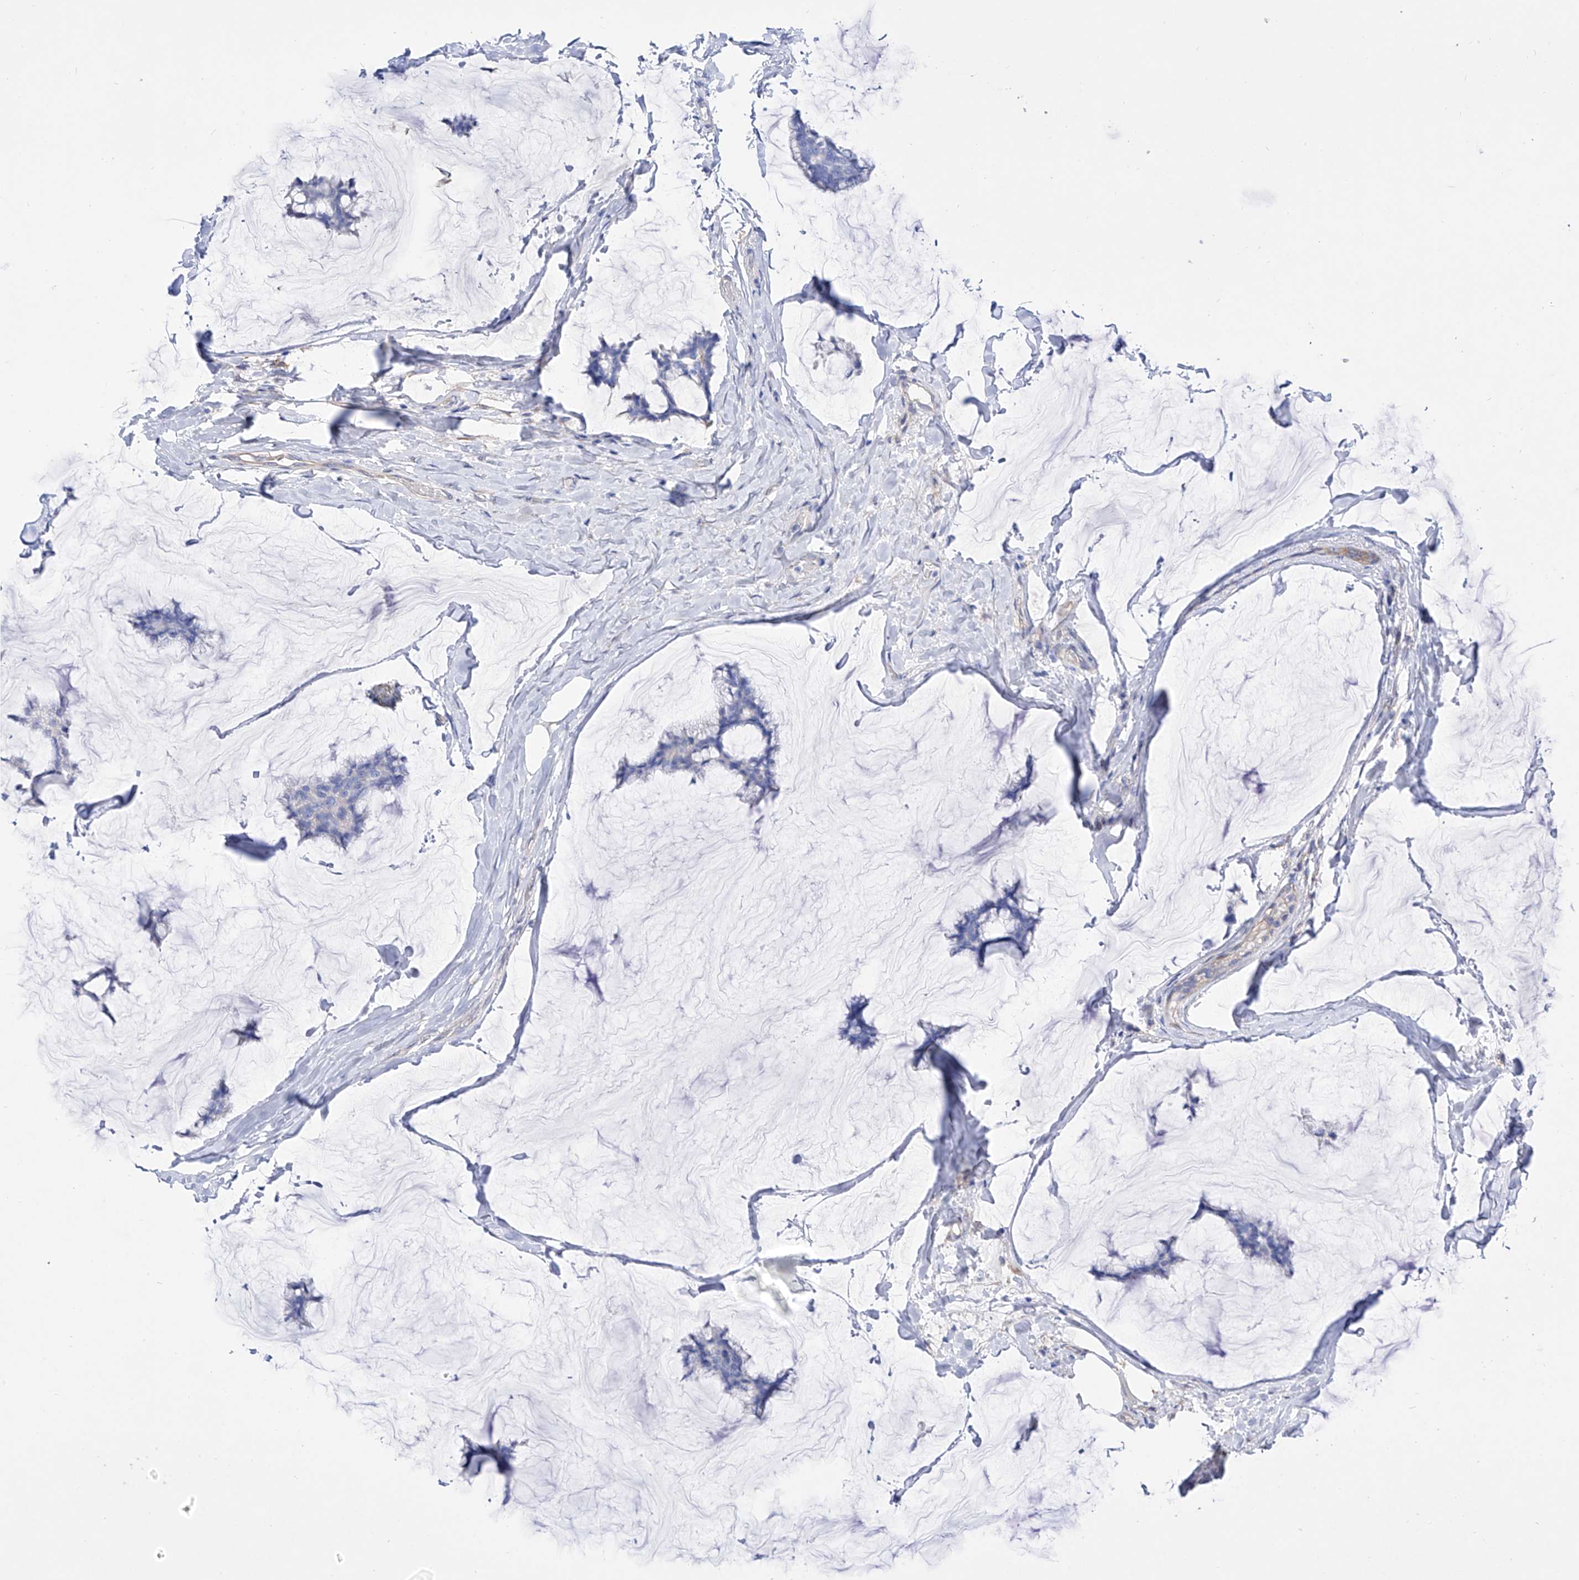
{"staining": {"intensity": "negative", "quantity": "none", "location": "none"}, "tissue": "breast cancer", "cell_type": "Tumor cells", "image_type": "cancer", "snomed": [{"axis": "morphology", "description": "Duct carcinoma"}, {"axis": "topography", "description": "Breast"}], "caption": "High power microscopy photomicrograph of an immunohistochemistry (IHC) image of intraductal carcinoma (breast), revealing no significant expression in tumor cells.", "gene": "ZNF653", "patient": {"sex": "female", "age": 93}}